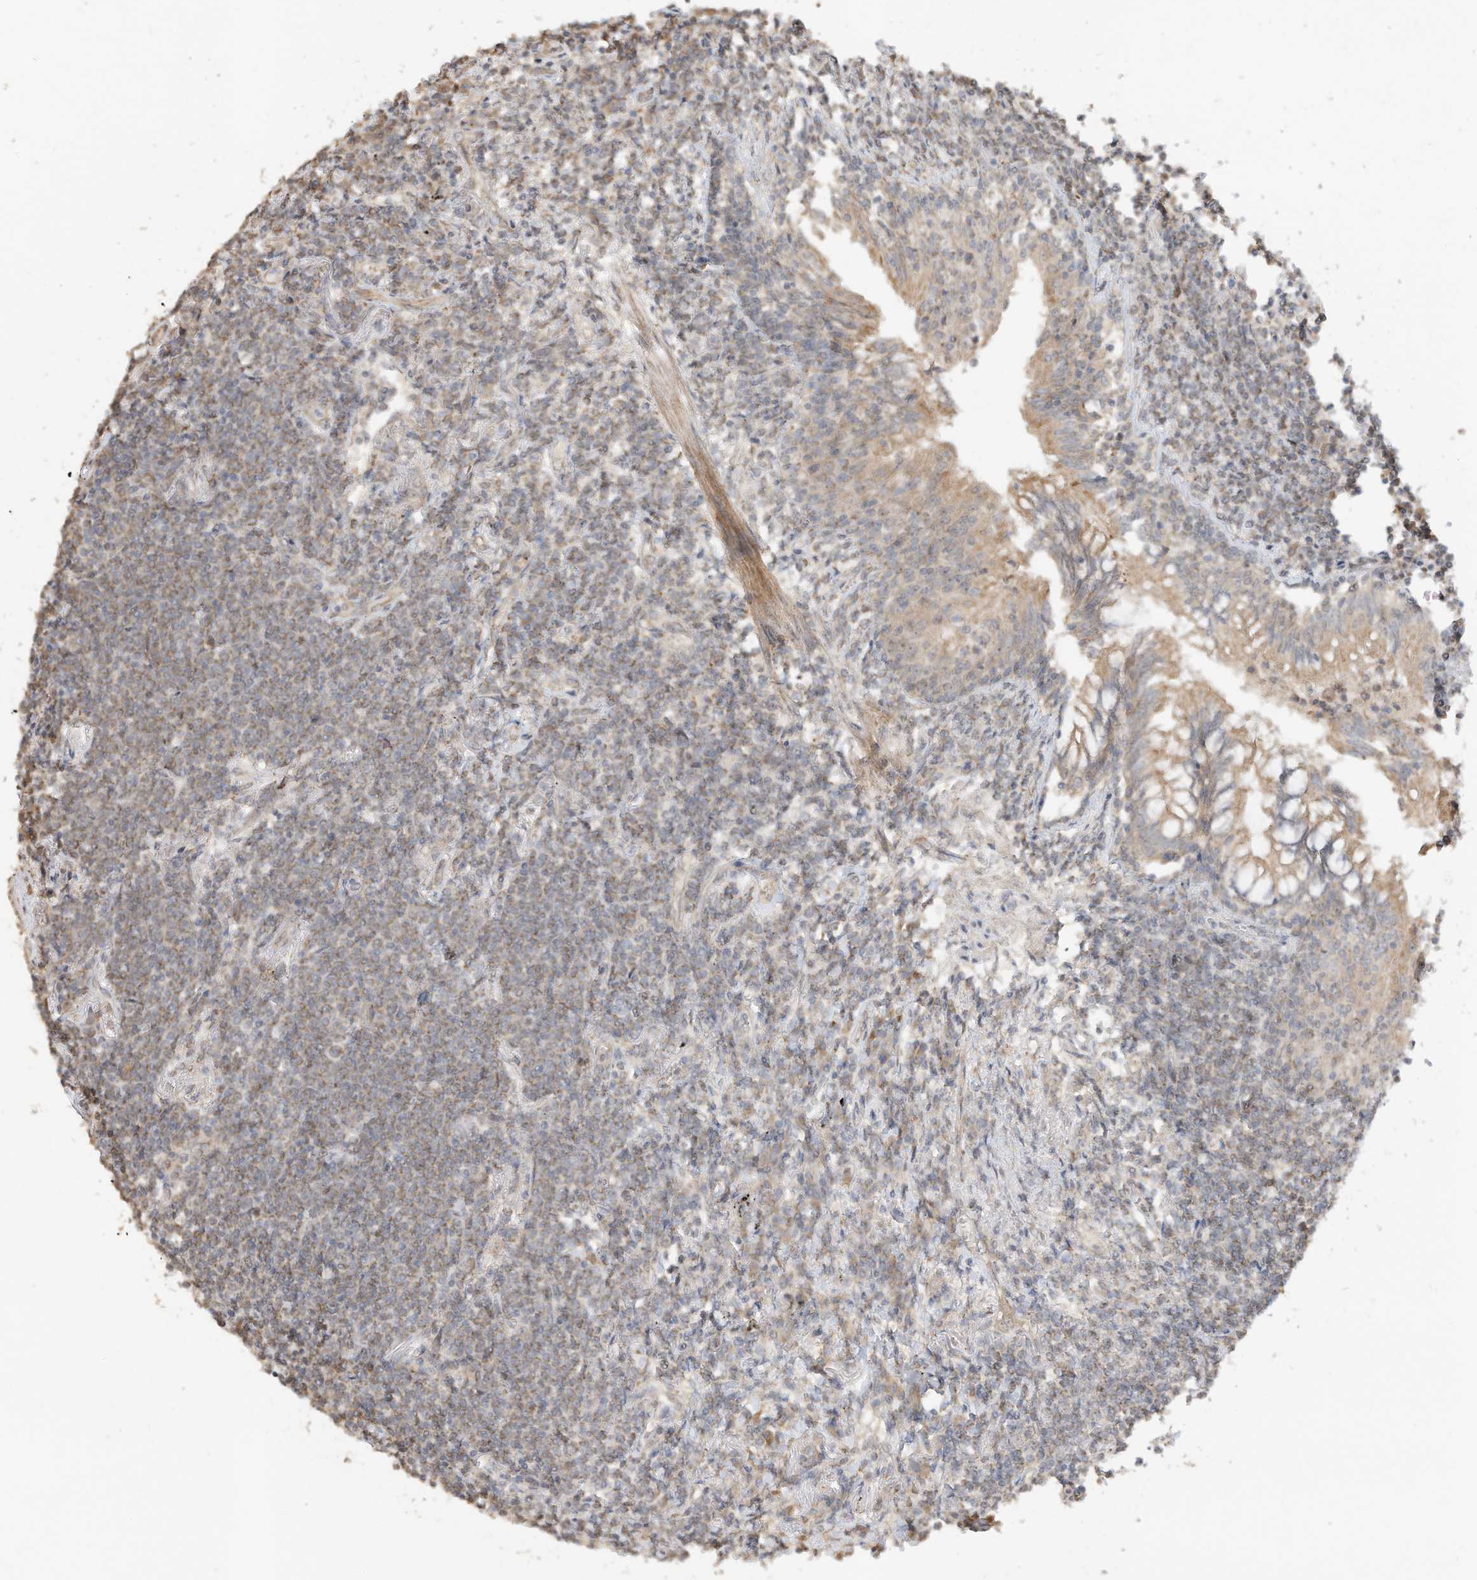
{"staining": {"intensity": "moderate", "quantity": ">75%", "location": "cytoplasmic/membranous"}, "tissue": "lymphoma", "cell_type": "Tumor cells", "image_type": "cancer", "snomed": [{"axis": "morphology", "description": "Malignant lymphoma, non-Hodgkin's type, Low grade"}, {"axis": "topography", "description": "Lung"}], "caption": "Brown immunohistochemical staining in human low-grade malignant lymphoma, non-Hodgkin's type reveals moderate cytoplasmic/membranous staining in about >75% of tumor cells.", "gene": "CAGE1", "patient": {"sex": "female", "age": 71}}